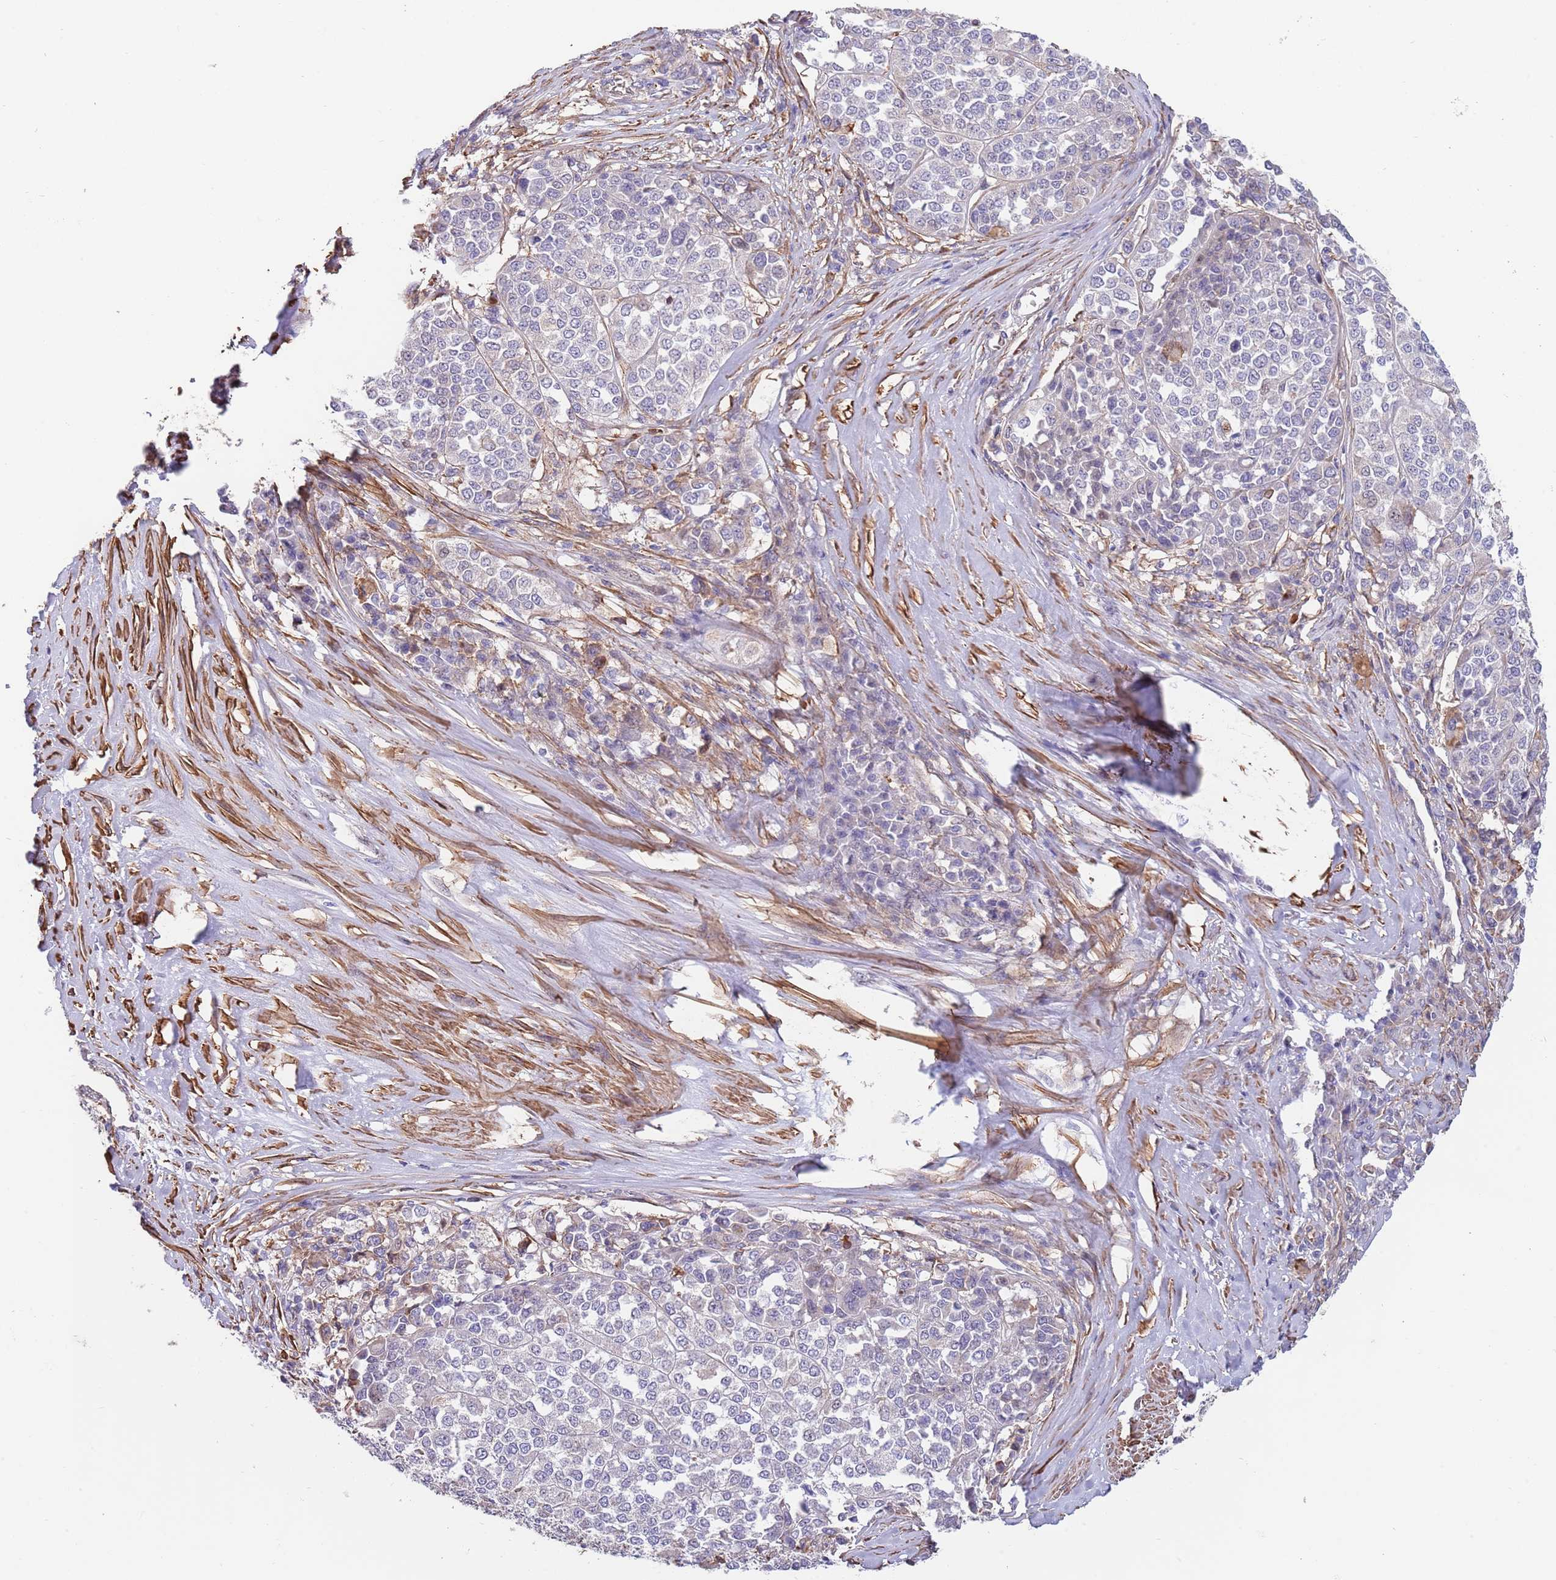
{"staining": {"intensity": "negative", "quantity": "none", "location": "none"}, "tissue": "melanoma", "cell_type": "Tumor cells", "image_type": "cancer", "snomed": [{"axis": "morphology", "description": "Malignant melanoma, Metastatic site"}, {"axis": "topography", "description": "Lymph node"}], "caption": "Immunohistochemistry (IHC) histopathology image of malignant melanoma (metastatic site) stained for a protein (brown), which demonstrates no expression in tumor cells. (DAB (3,3'-diaminobenzidine) immunohistochemistry visualized using brightfield microscopy, high magnification).", "gene": "BPNT1", "patient": {"sex": "male", "age": 44}}